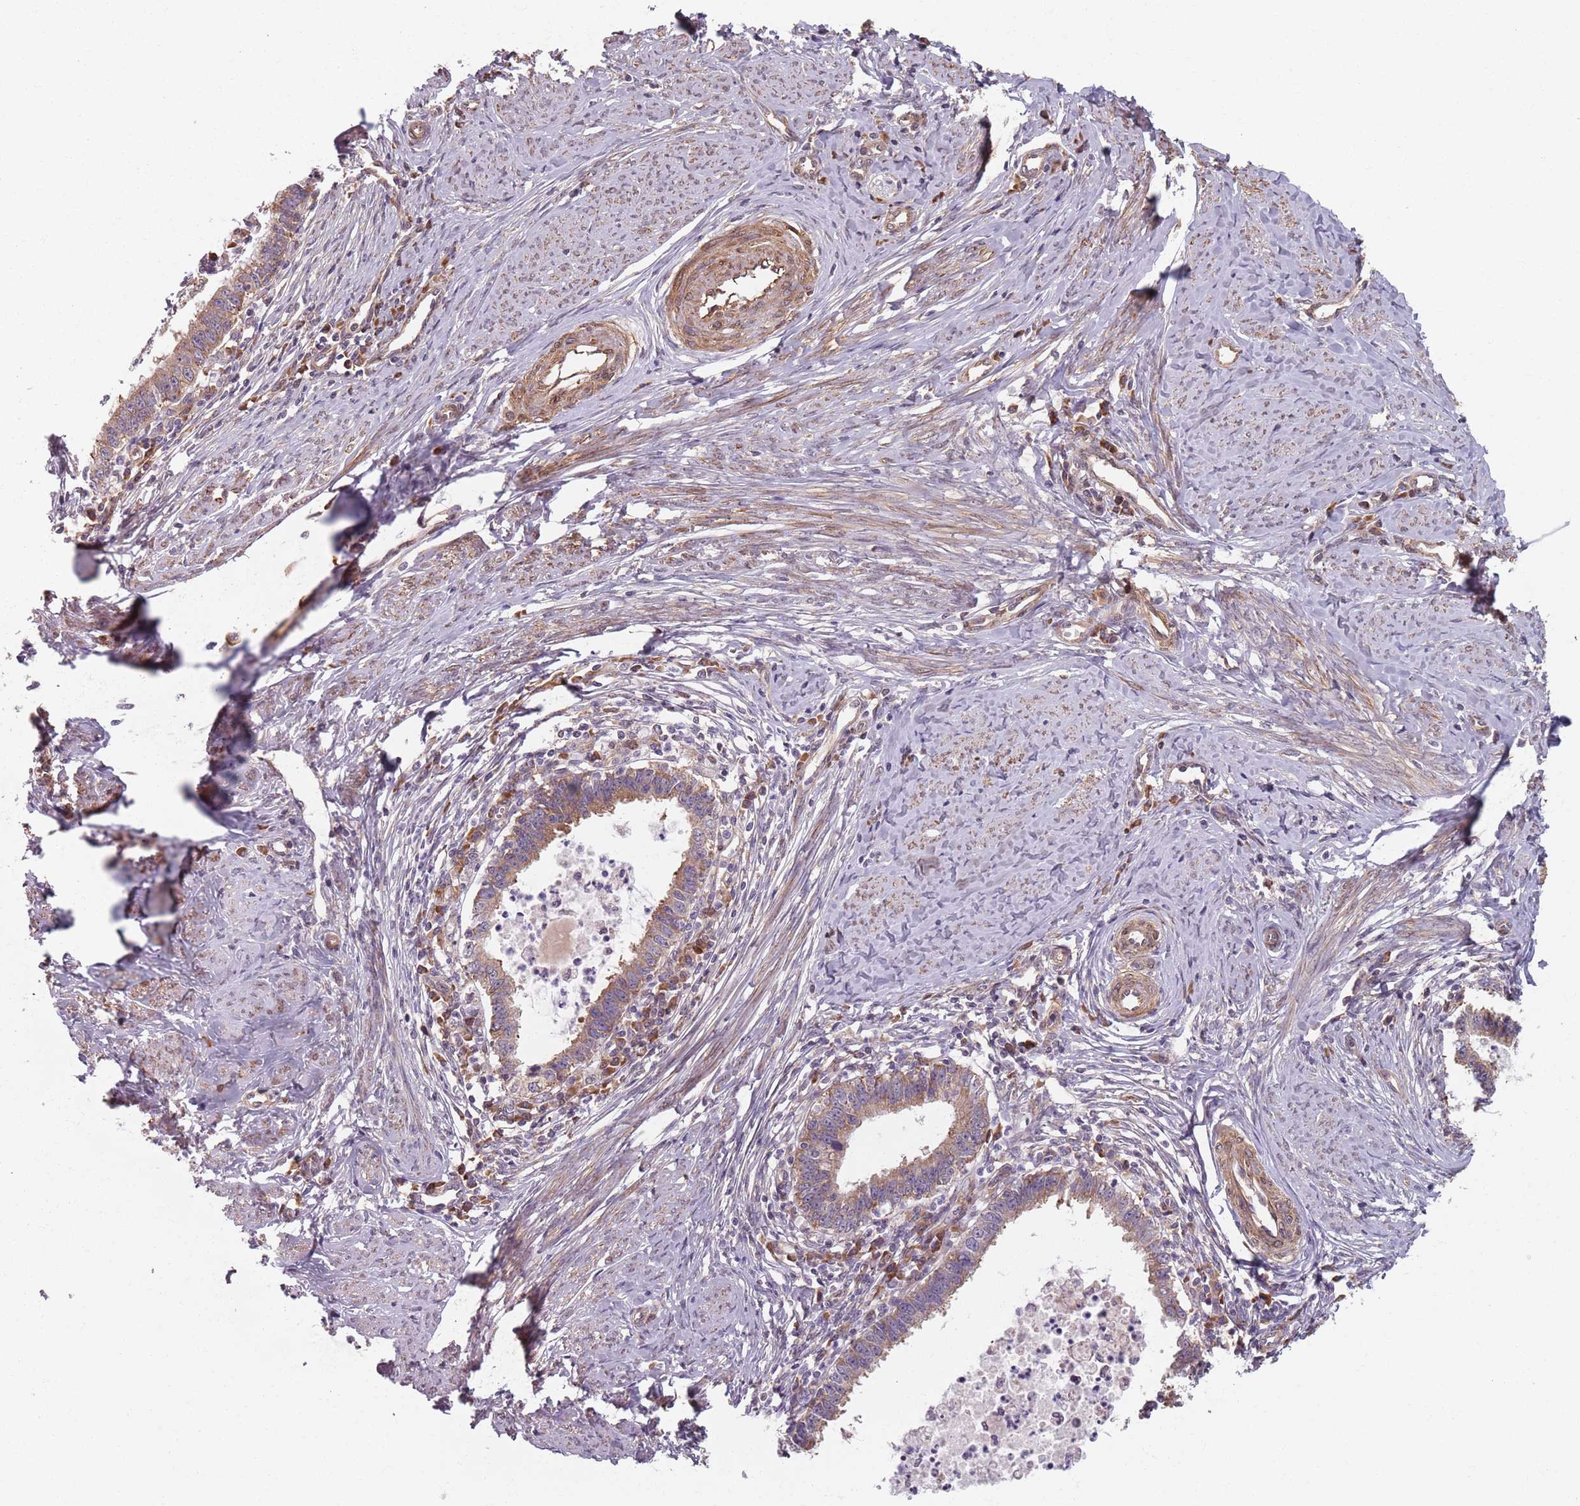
{"staining": {"intensity": "moderate", "quantity": ">75%", "location": "cytoplasmic/membranous"}, "tissue": "cervical cancer", "cell_type": "Tumor cells", "image_type": "cancer", "snomed": [{"axis": "morphology", "description": "Adenocarcinoma, NOS"}, {"axis": "topography", "description": "Cervix"}], "caption": "This is an image of immunohistochemistry staining of cervical adenocarcinoma, which shows moderate expression in the cytoplasmic/membranous of tumor cells.", "gene": "NOTCH3", "patient": {"sex": "female", "age": 36}}